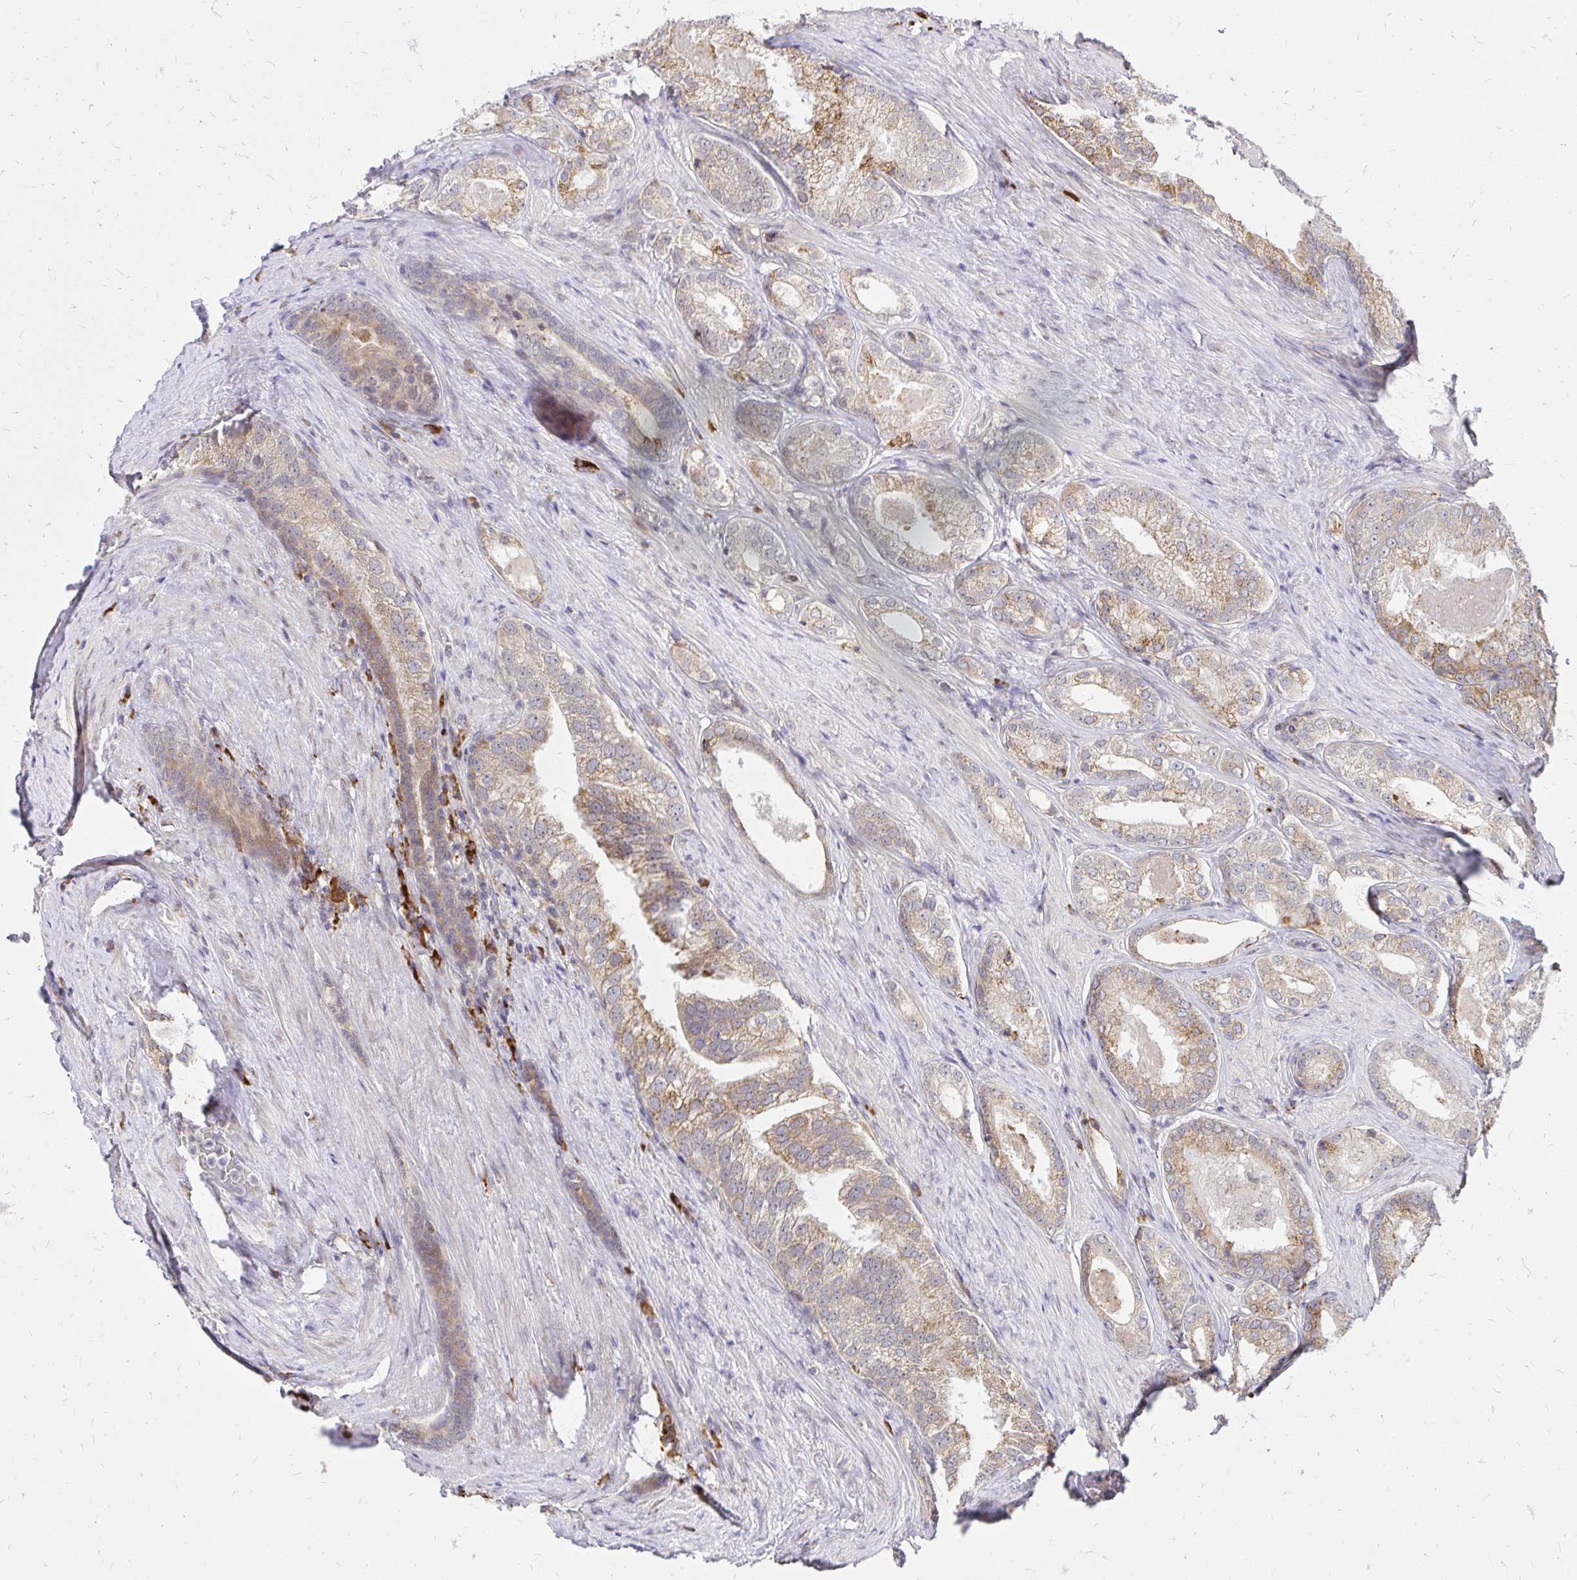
{"staining": {"intensity": "weak", "quantity": "25%-75%", "location": "cytoplasmic/membranous"}, "tissue": "prostate cancer", "cell_type": "Tumor cells", "image_type": "cancer", "snomed": [{"axis": "morphology", "description": "Adenocarcinoma, NOS"}, {"axis": "morphology", "description": "Adenocarcinoma, Low grade"}, {"axis": "topography", "description": "Prostate"}], "caption": "Immunohistochemistry (DAB) staining of prostate cancer (adenocarcinoma (low-grade)) shows weak cytoplasmic/membranous protein staining in about 25%-75% of tumor cells.", "gene": "NAALAD2", "patient": {"sex": "male", "age": 68}}